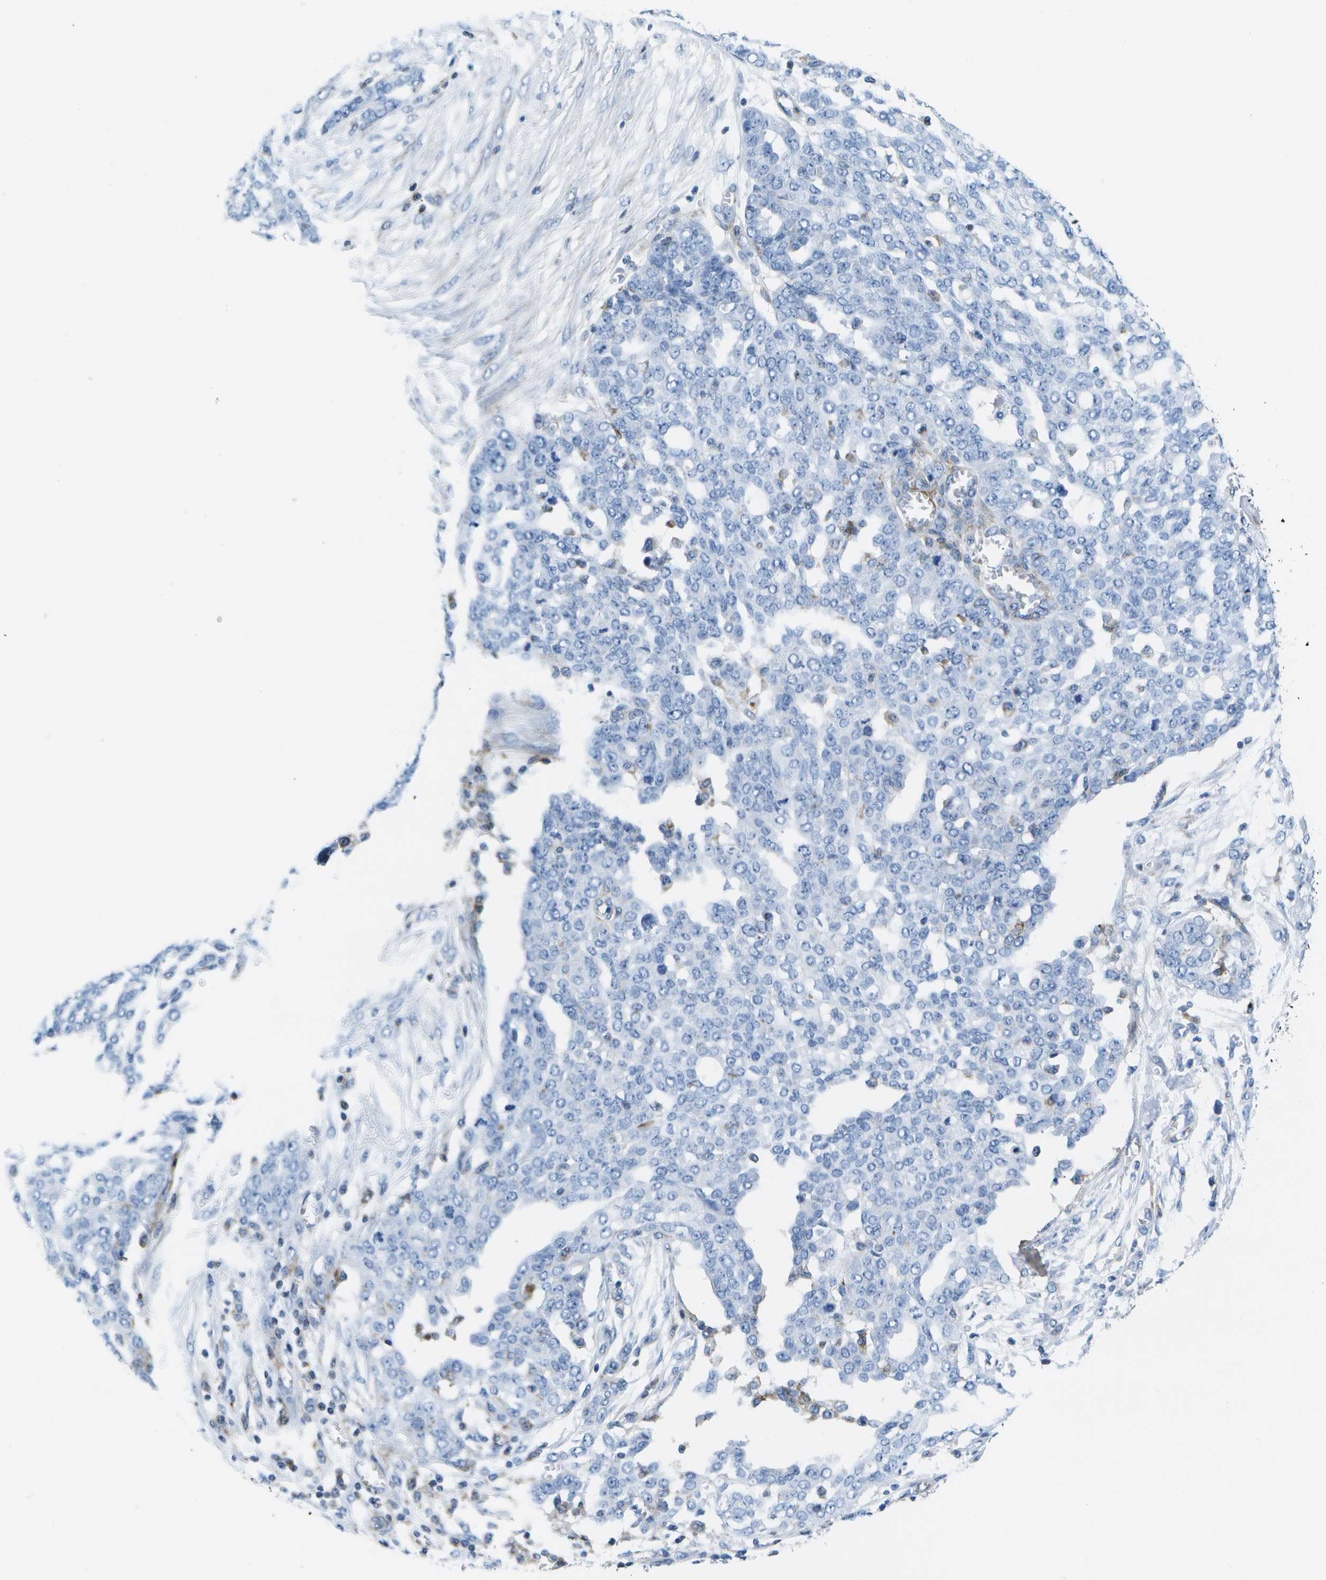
{"staining": {"intensity": "negative", "quantity": "none", "location": "none"}, "tissue": "ovarian cancer", "cell_type": "Tumor cells", "image_type": "cancer", "snomed": [{"axis": "morphology", "description": "Cystadenocarcinoma, serous, NOS"}, {"axis": "topography", "description": "Soft tissue"}, {"axis": "topography", "description": "Ovary"}], "caption": "Serous cystadenocarcinoma (ovarian) was stained to show a protein in brown. There is no significant positivity in tumor cells.", "gene": "ADGRG6", "patient": {"sex": "female", "age": 57}}